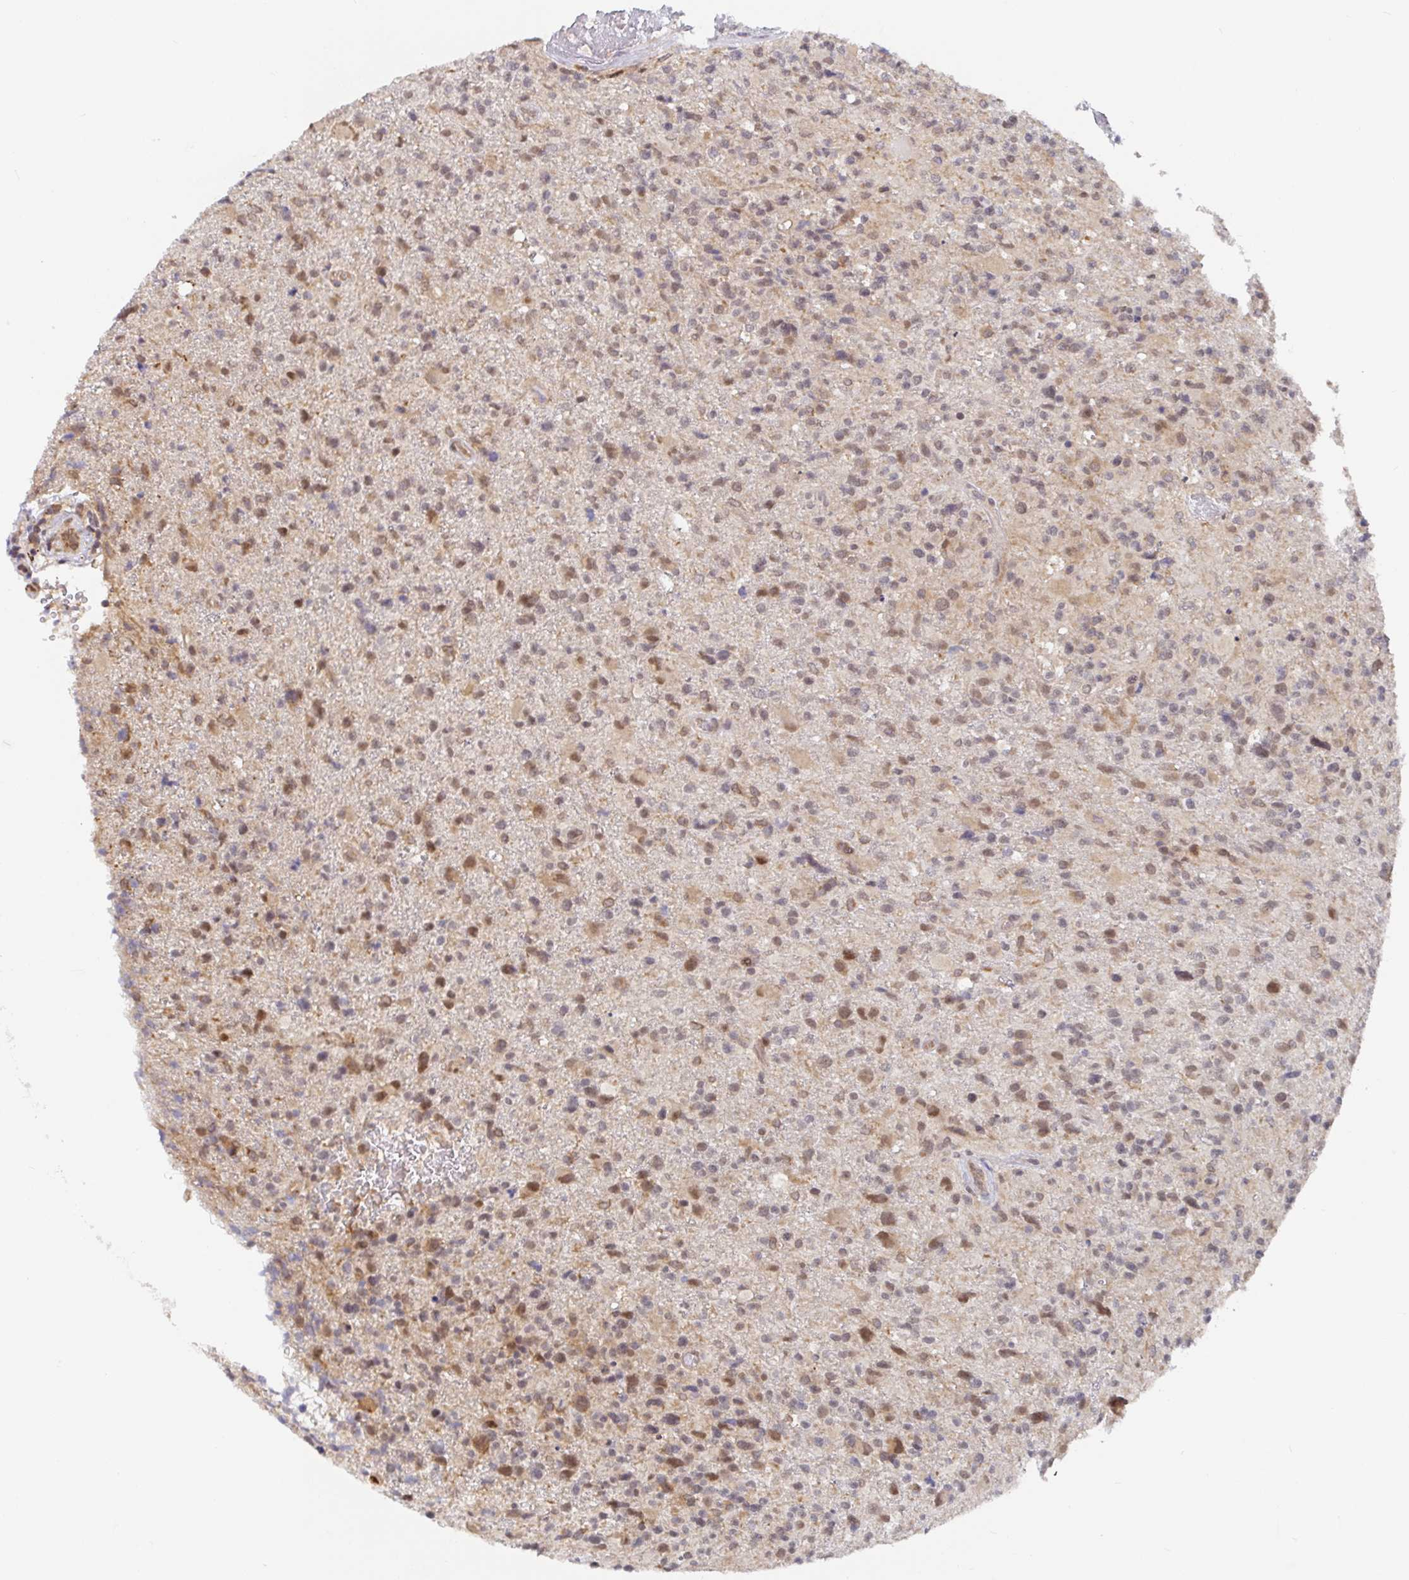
{"staining": {"intensity": "moderate", "quantity": ">75%", "location": "cytoplasmic/membranous,nuclear"}, "tissue": "glioma", "cell_type": "Tumor cells", "image_type": "cancer", "snomed": [{"axis": "morphology", "description": "Glioma, malignant, High grade"}, {"axis": "topography", "description": "Brain"}], "caption": "IHC of human malignant glioma (high-grade) exhibits medium levels of moderate cytoplasmic/membranous and nuclear staining in about >75% of tumor cells.", "gene": "ALG1", "patient": {"sex": "male", "age": 63}}